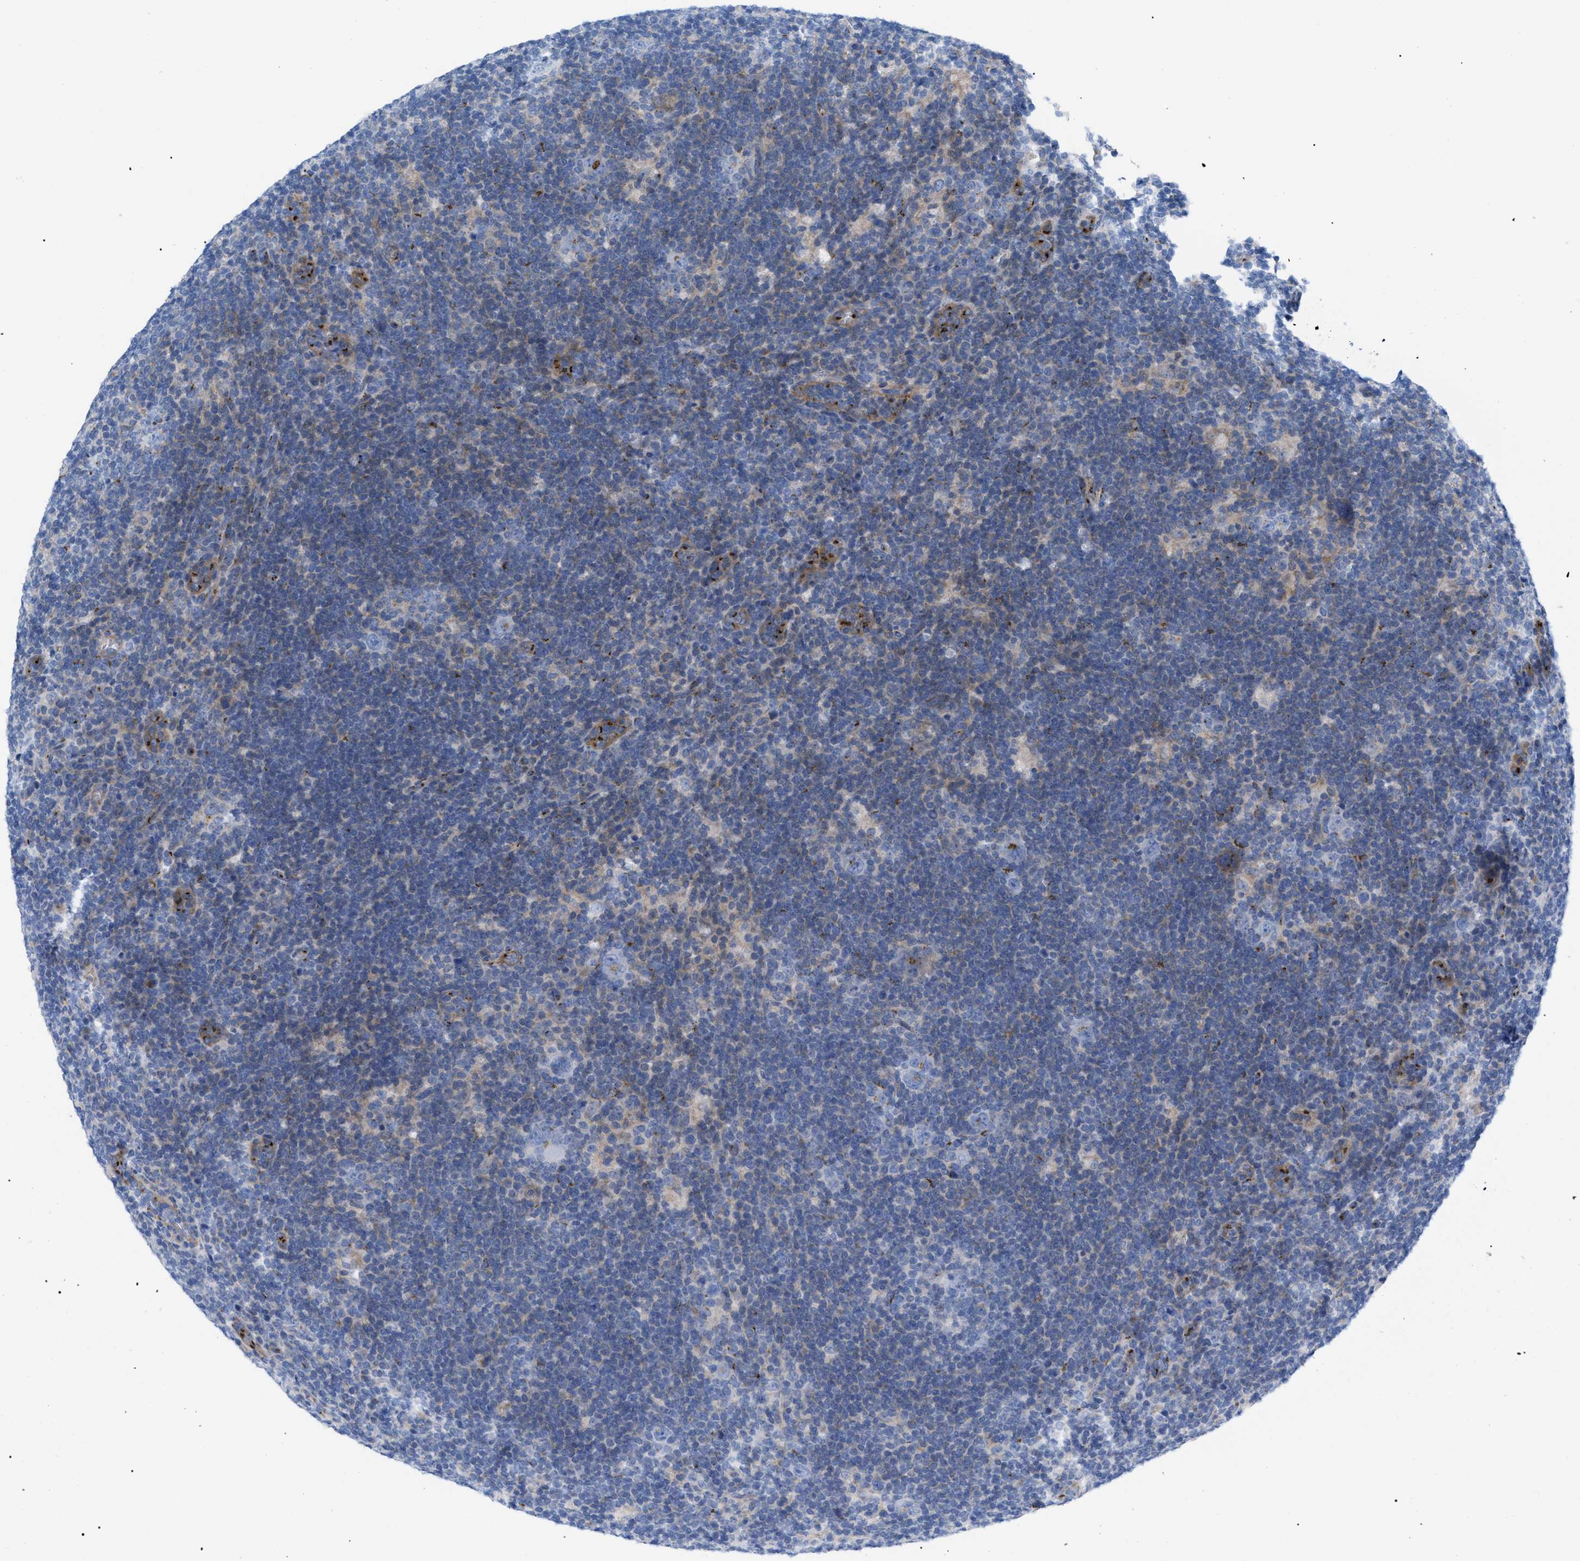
{"staining": {"intensity": "negative", "quantity": "none", "location": "none"}, "tissue": "lymphoma", "cell_type": "Tumor cells", "image_type": "cancer", "snomed": [{"axis": "morphology", "description": "Hodgkin's disease, NOS"}, {"axis": "topography", "description": "Lymph node"}], "caption": "Protein analysis of lymphoma shows no significant positivity in tumor cells.", "gene": "TMEM17", "patient": {"sex": "female", "age": 57}}